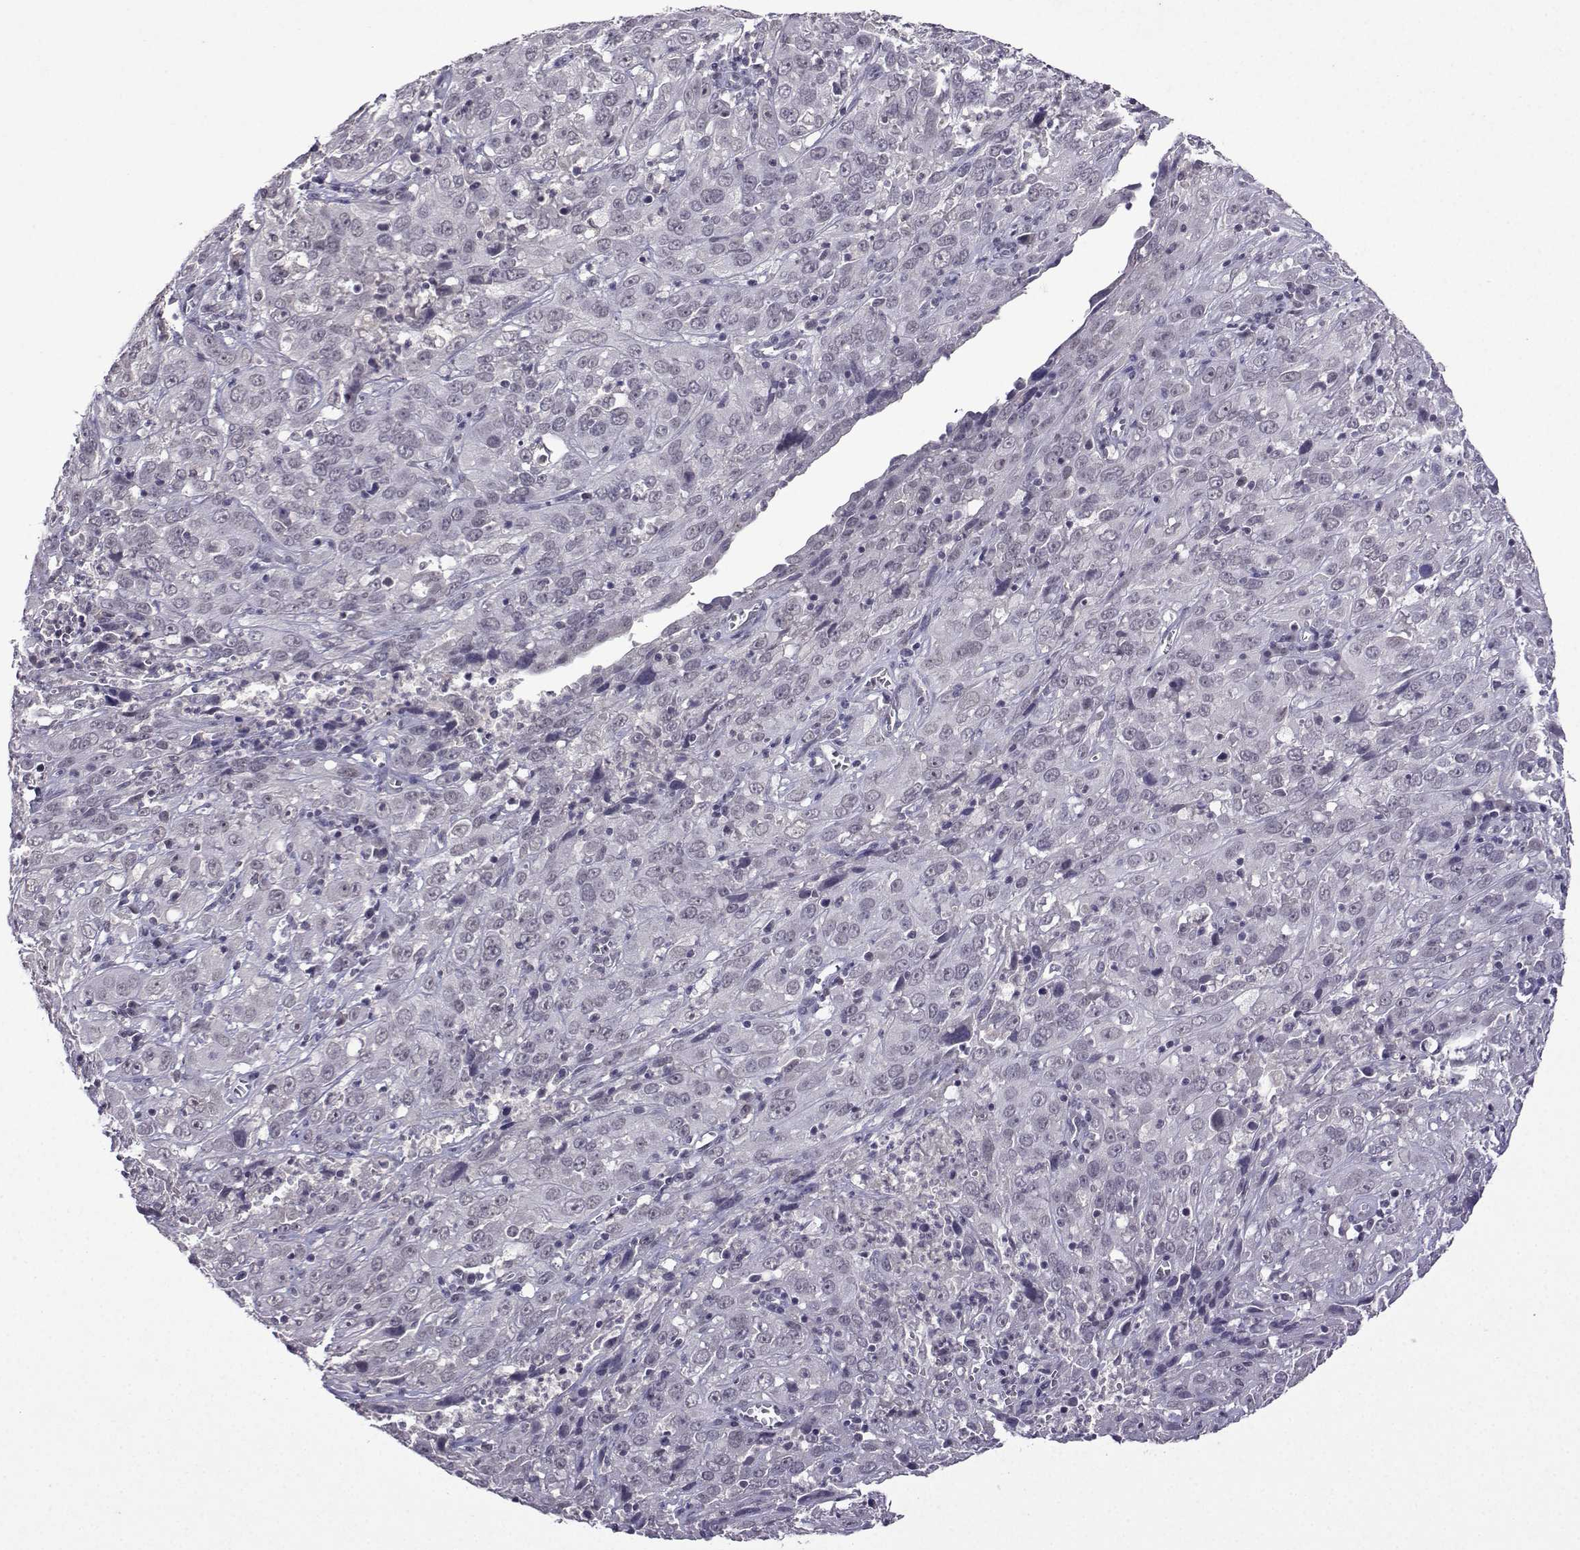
{"staining": {"intensity": "negative", "quantity": "none", "location": "none"}, "tissue": "cervical cancer", "cell_type": "Tumor cells", "image_type": "cancer", "snomed": [{"axis": "morphology", "description": "Squamous cell carcinoma, NOS"}, {"axis": "topography", "description": "Cervix"}], "caption": "Tumor cells are negative for brown protein staining in cervical cancer.", "gene": "CCL28", "patient": {"sex": "female", "age": 32}}